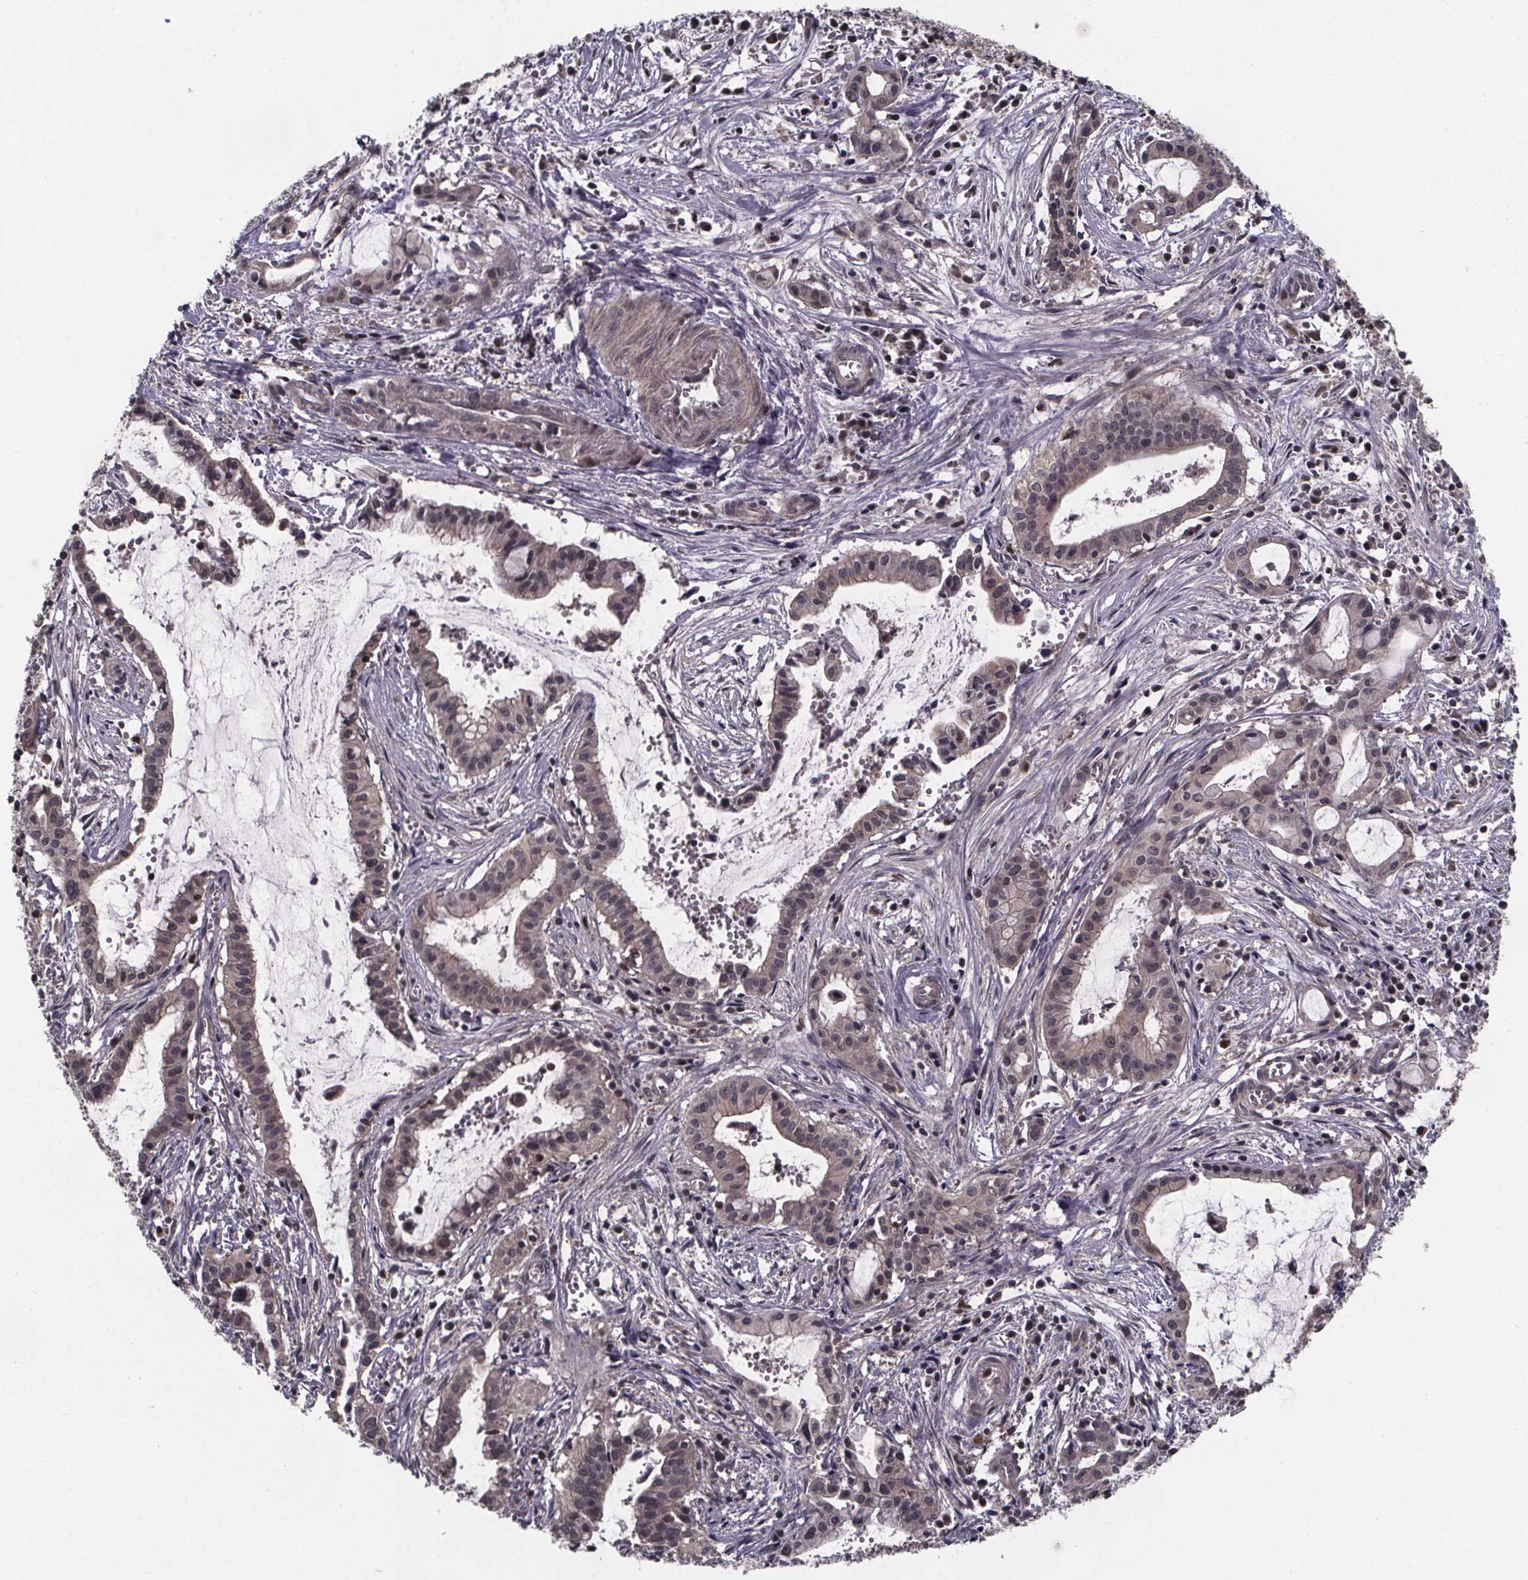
{"staining": {"intensity": "weak", "quantity": "<25%", "location": "cytoplasmic/membranous"}, "tissue": "pancreatic cancer", "cell_type": "Tumor cells", "image_type": "cancer", "snomed": [{"axis": "morphology", "description": "Adenocarcinoma, NOS"}, {"axis": "topography", "description": "Pancreas"}], "caption": "Tumor cells are negative for brown protein staining in pancreatic cancer.", "gene": "FN3KRP", "patient": {"sex": "male", "age": 48}}